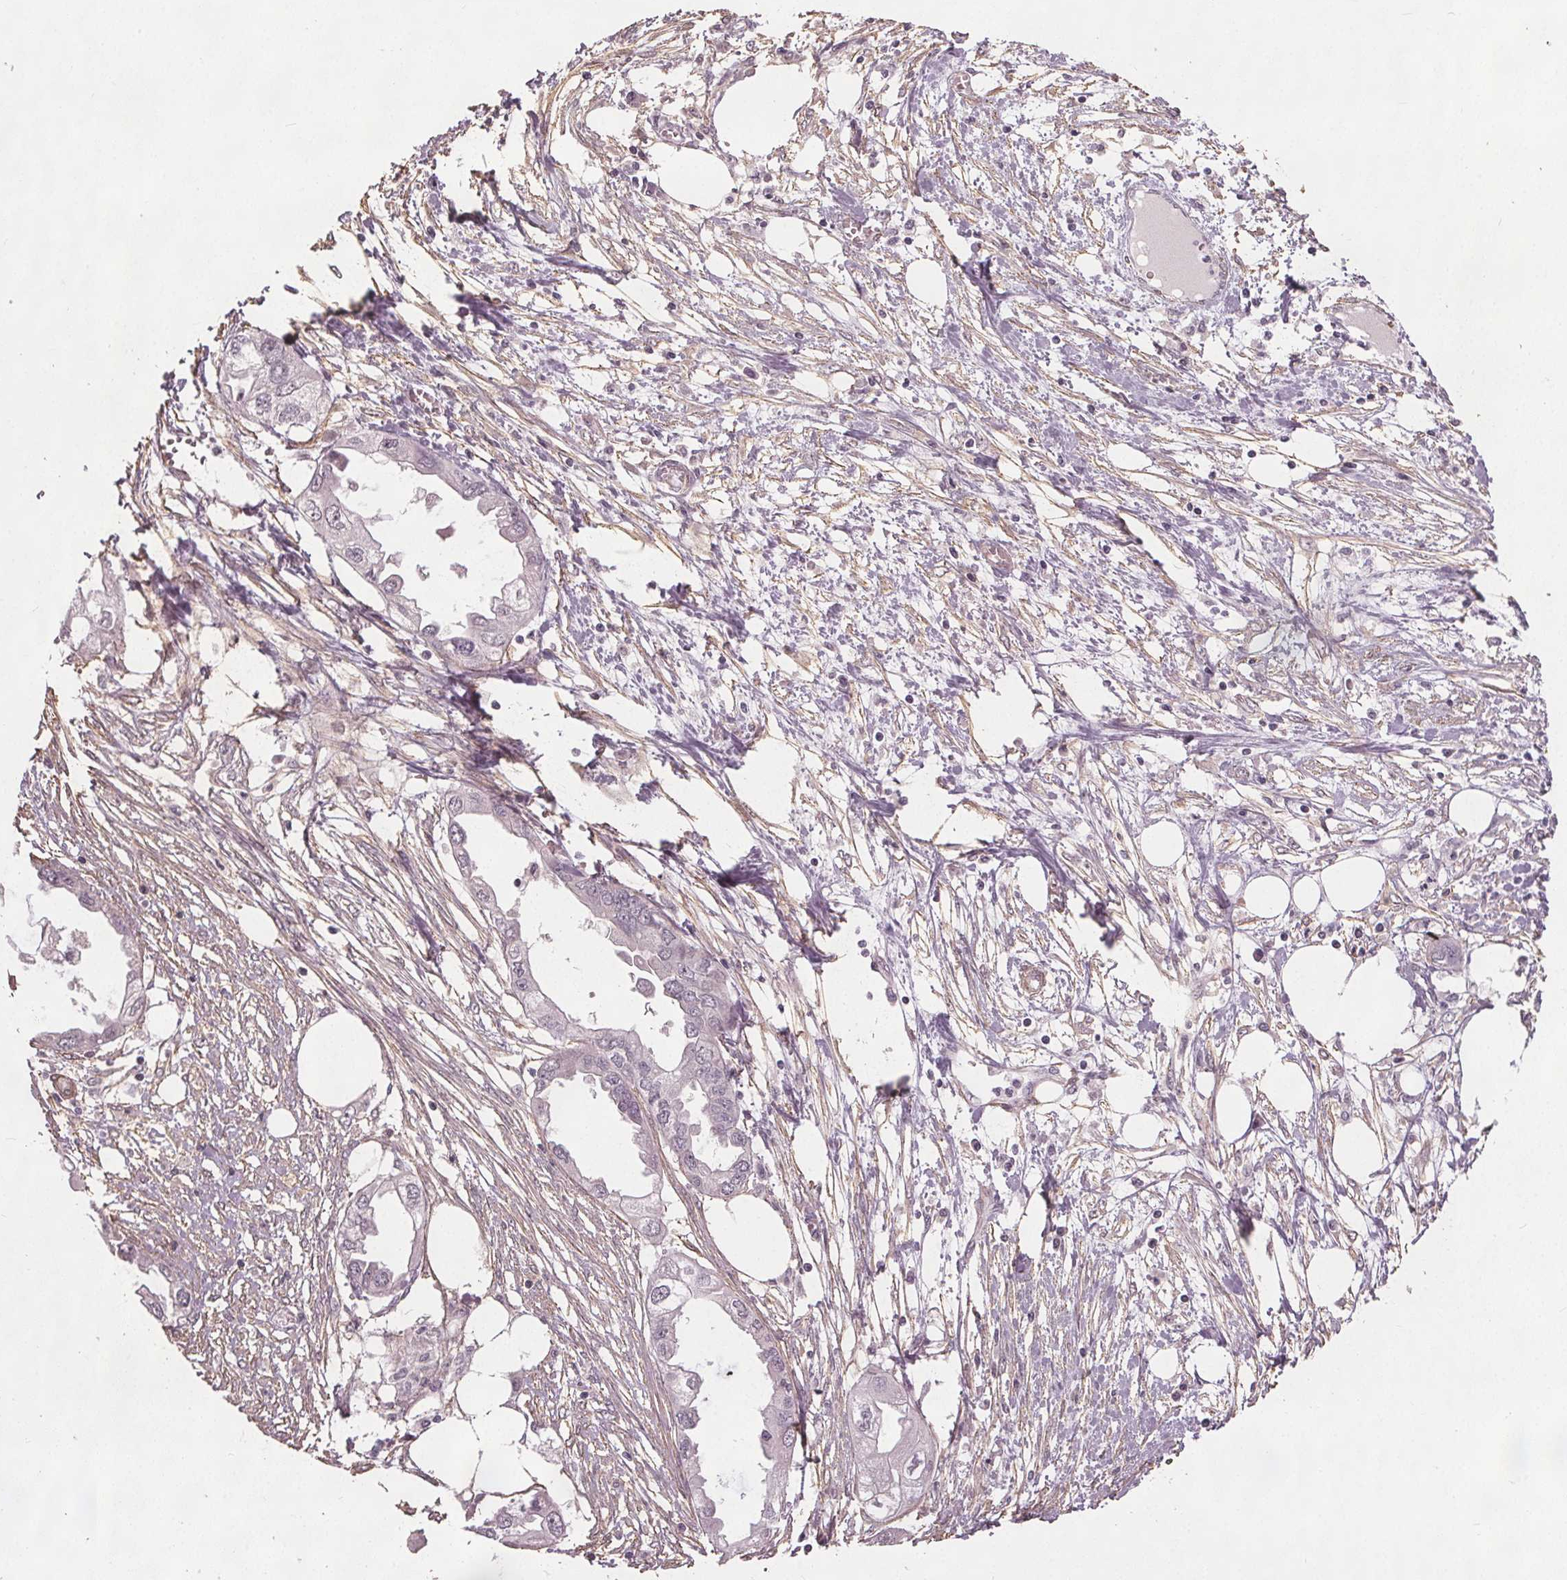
{"staining": {"intensity": "negative", "quantity": "none", "location": "none"}, "tissue": "endometrial cancer", "cell_type": "Tumor cells", "image_type": "cancer", "snomed": [{"axis": "morphology", "description": "Adenocarcinoma, NOS"}, {"axis": "morphology", "description": "Adenocarcinoma, metastatic, NOS"}, {"axis": "topography", "description": "Adipose tissue"}, {"axis": "topography", "description": "Endometrium"}], "caption": "Adenocarcinoma (endometrial) was stained to show a protein in brown. There is no significant staining in tumor cells.", "gene": "PKP1", "patient": {"sex": "female", "age": 67}}